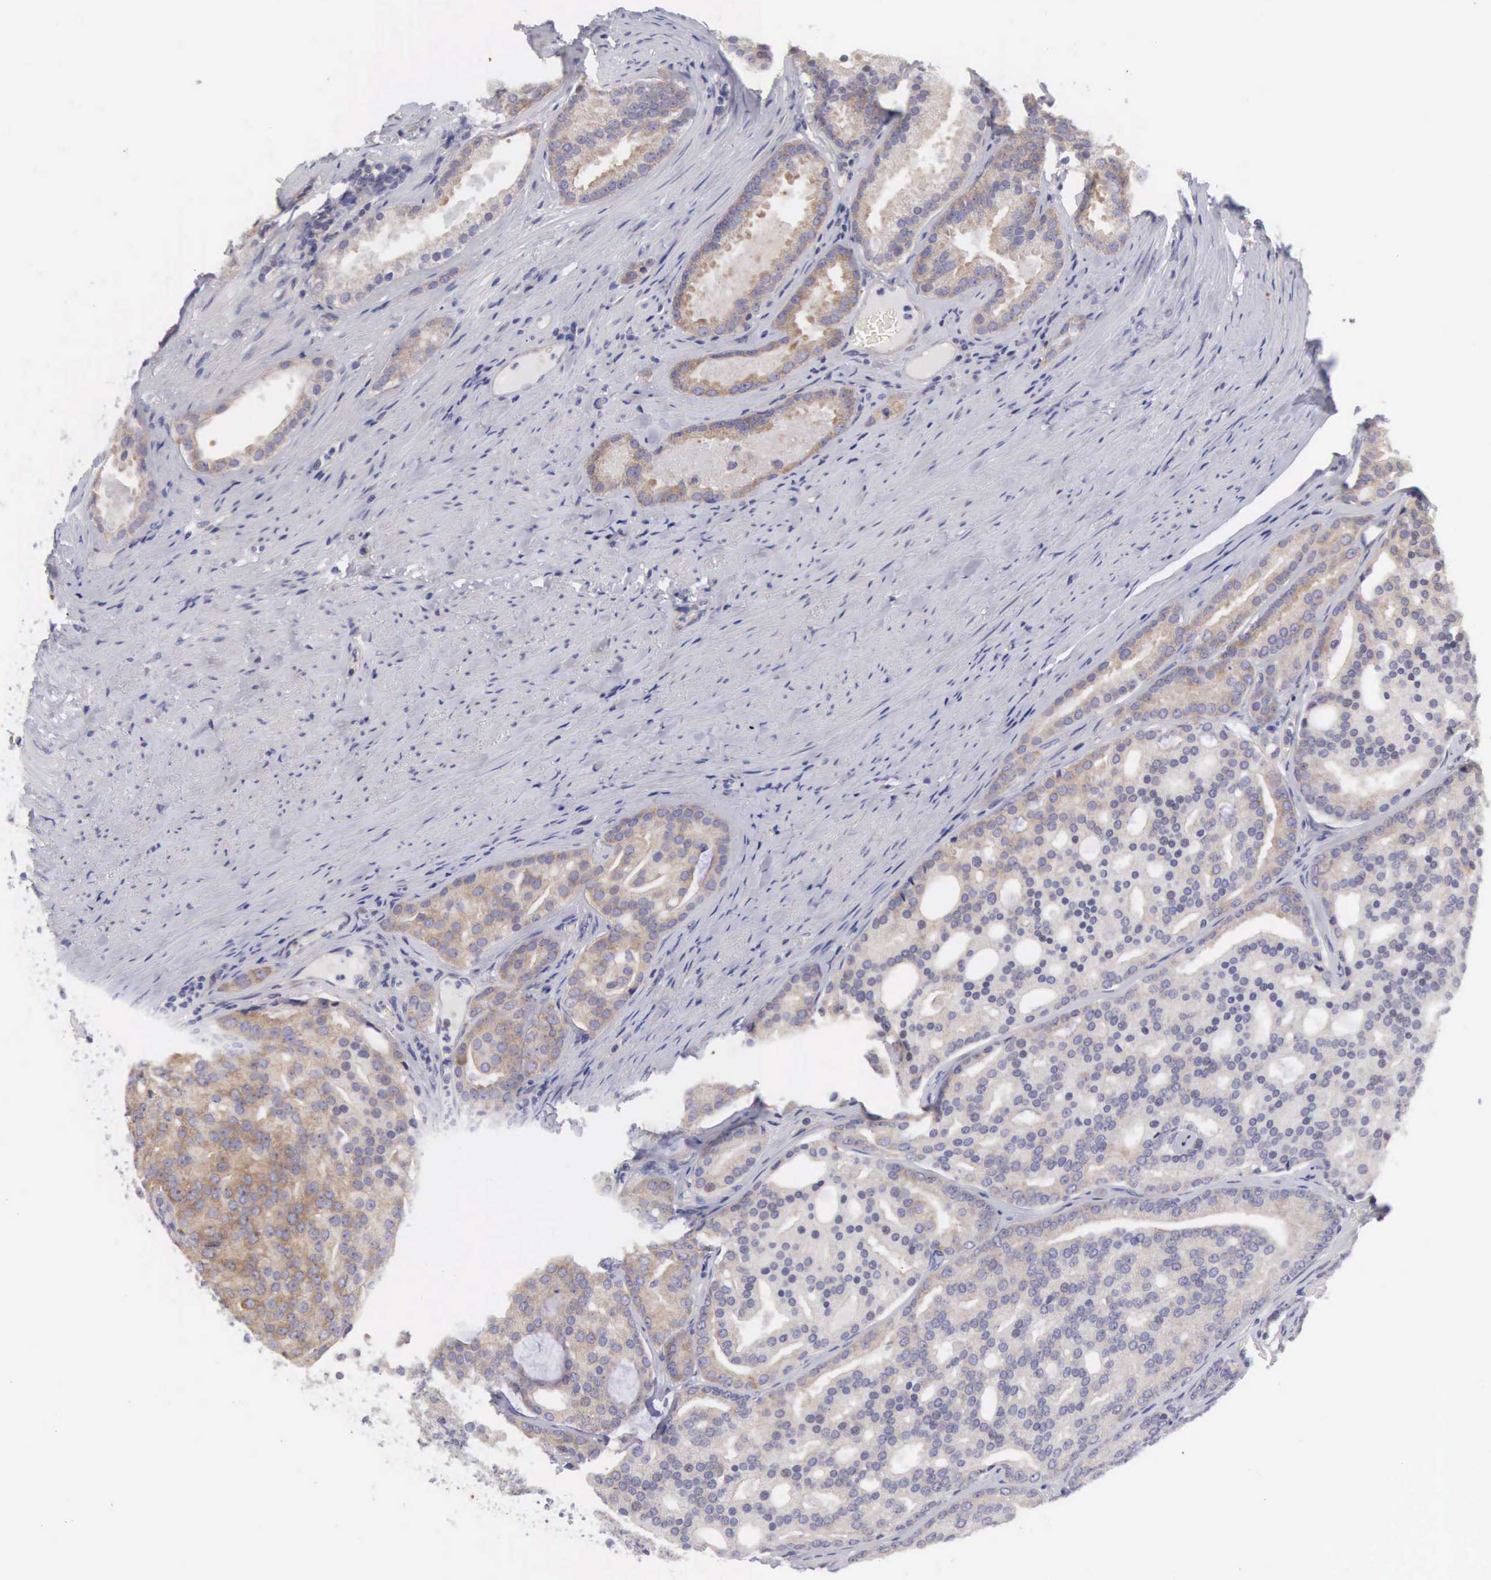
{"staining": {"intensity": "weak", "quantity": "25%-75%", "location": "cytoplasmic/membranous"}, "tissue": "prostate cancer", "cell_type": "Tumor cells", "image_type": "cancer", "snomed": [{"axis": "morphology", "description": "Adenocarcinoma, High grade"}, {"axis": "topography", "description": "Prostate"}], "caption": "Prostate high-grade adenocarcinoma was stained to show a protein in brown. There is low levels of weak cytoplasmic/membranous expression in approximately 25%-75% of tumor cells.", "gene": "TXLNG", "patient": {"sex": "male", "age": 64}}